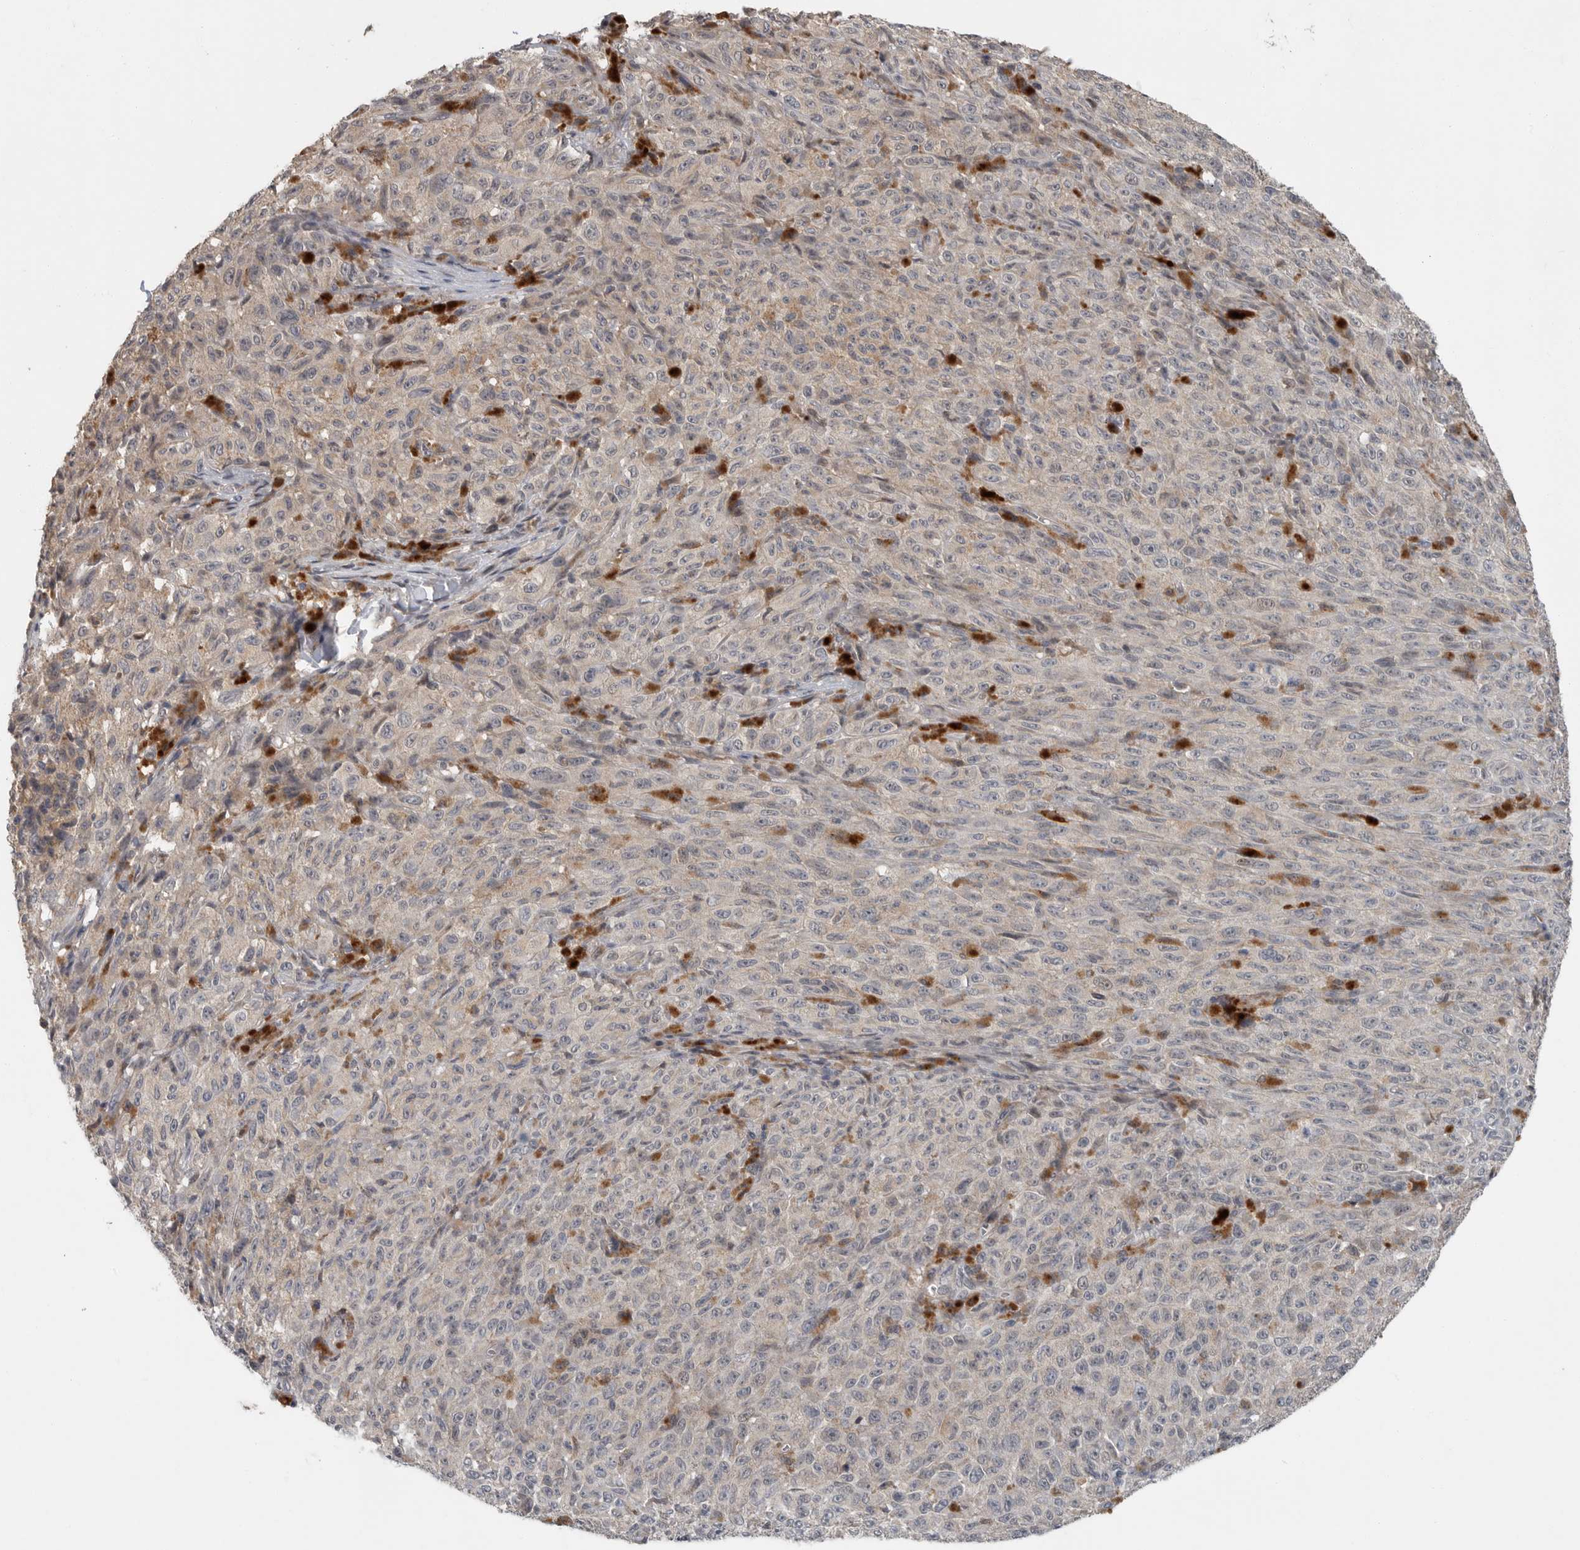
{"staining": {"intensity": "negative", "quantity": "none", "location": "none"}, "tissue": "melanoma", "cell_type": "Tumor cells", "image_type": "cancer", "snomed": [{"axis": "morphology", "description": "Malignant melanoma, NOS"}, {"axis": "topography", "description": "Skin"}], "caption": "Immunohistochemistry photomicrograph of neoplastic tissue: malignant melanoma stained with DAB demonstrates no significant protein positivity in tumor cells. Nuclei are stained in blue.", "gene": "SCP2", "patient": {"sex": "female", "age": 82}}